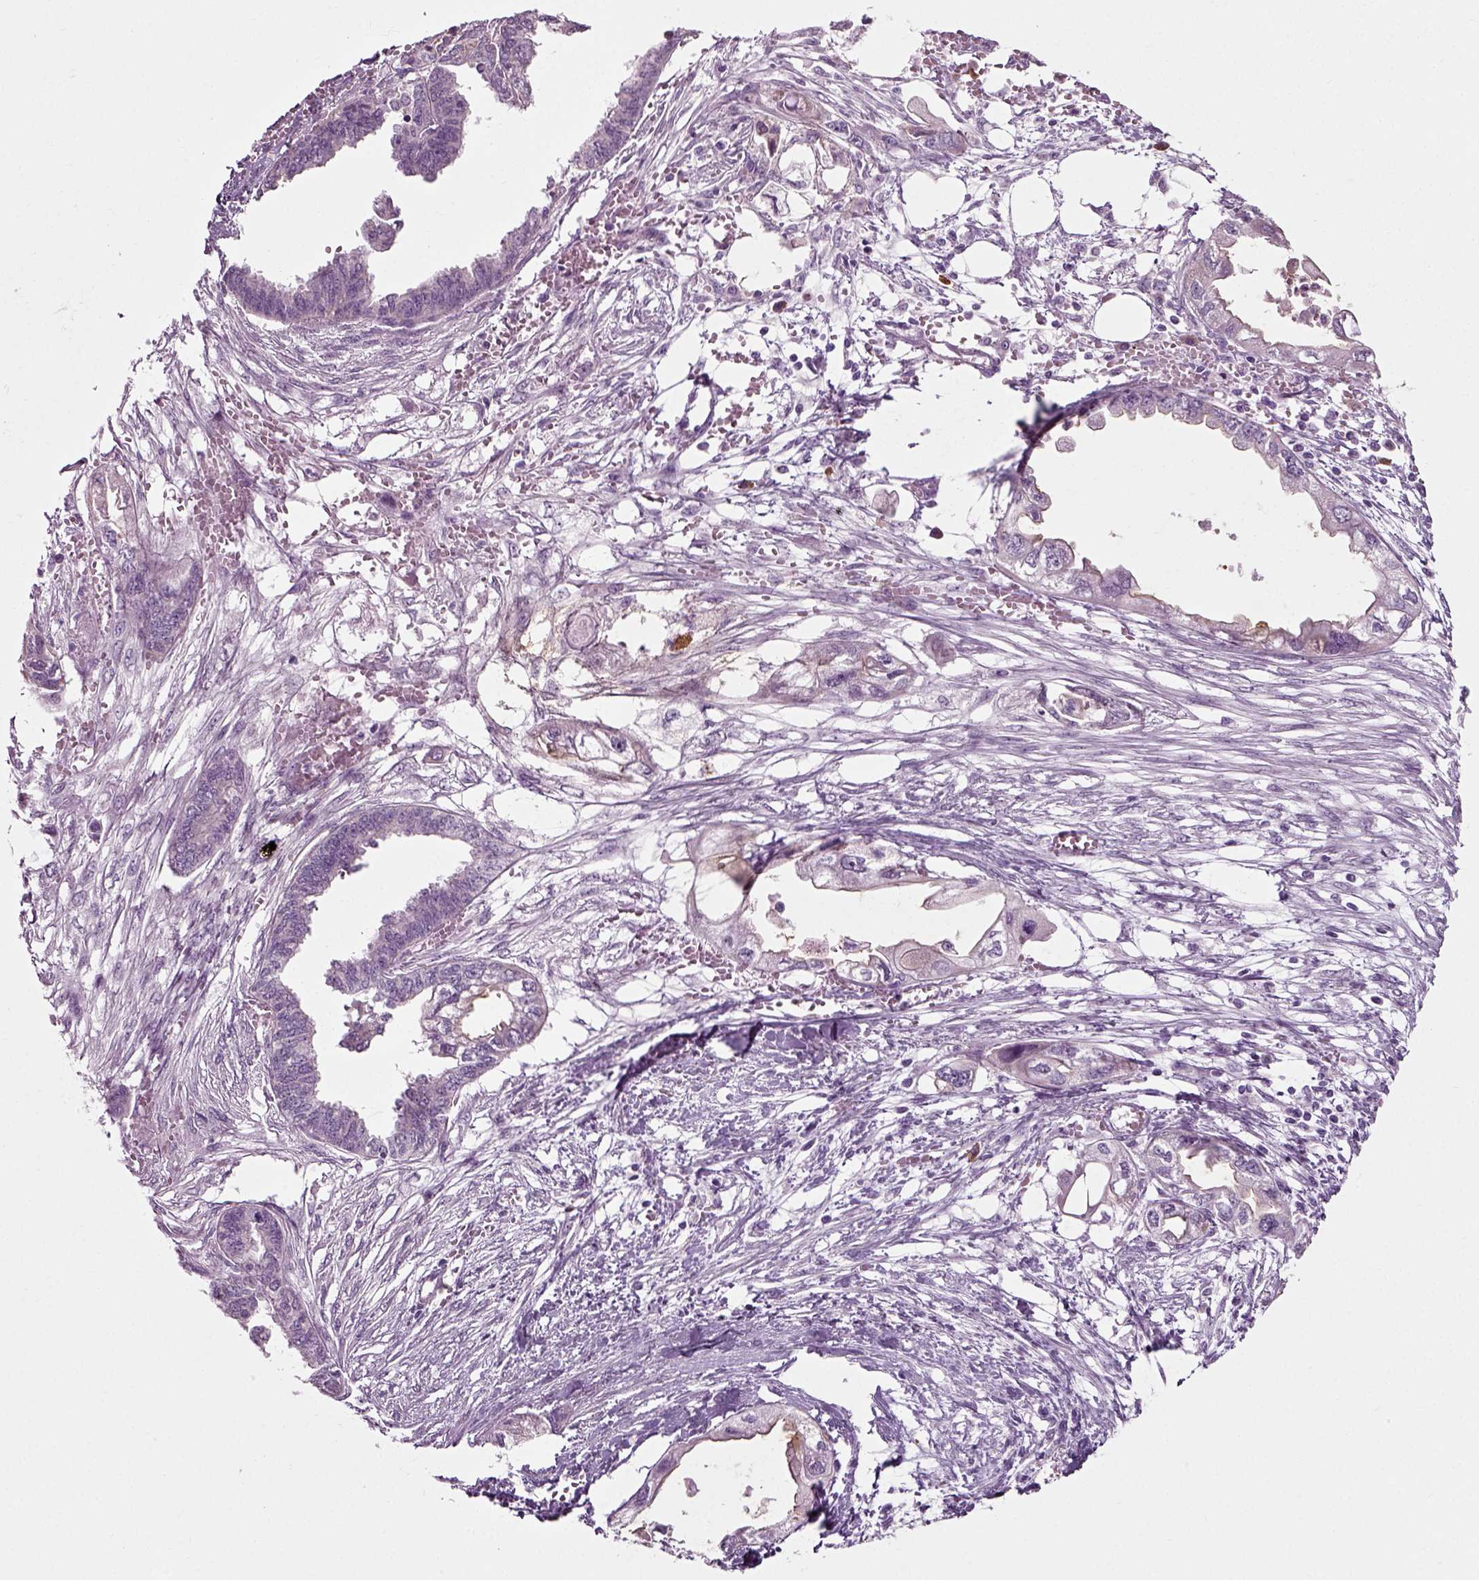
{"staining": {"intensity": "negative", "quantity": "none", "location": "none"}, "tissue": "endometrial cancer", "cell_type": "Tumor cells", "image_type": "cancer", "snomed": [{"axis": "morphology", "description": "Adenocarcinoma, NOS"}, {"axis": "morphology", "description": "Adenocarcinoma, metastatic, NOS"}, {"axis": "topography", "description": "Adipose tissue"}, {"axis": "topography", "description": "Endometrium"}], "caption": "IHC photomicrograph of neoplastic tissue: endometrial cancer stained with DAB (3,3'-diaminobenzidine) shows no significant protein positivity in tumor cells.", "gene": "SLC26A8", "patient": {"sex": "female", "age": 67}}